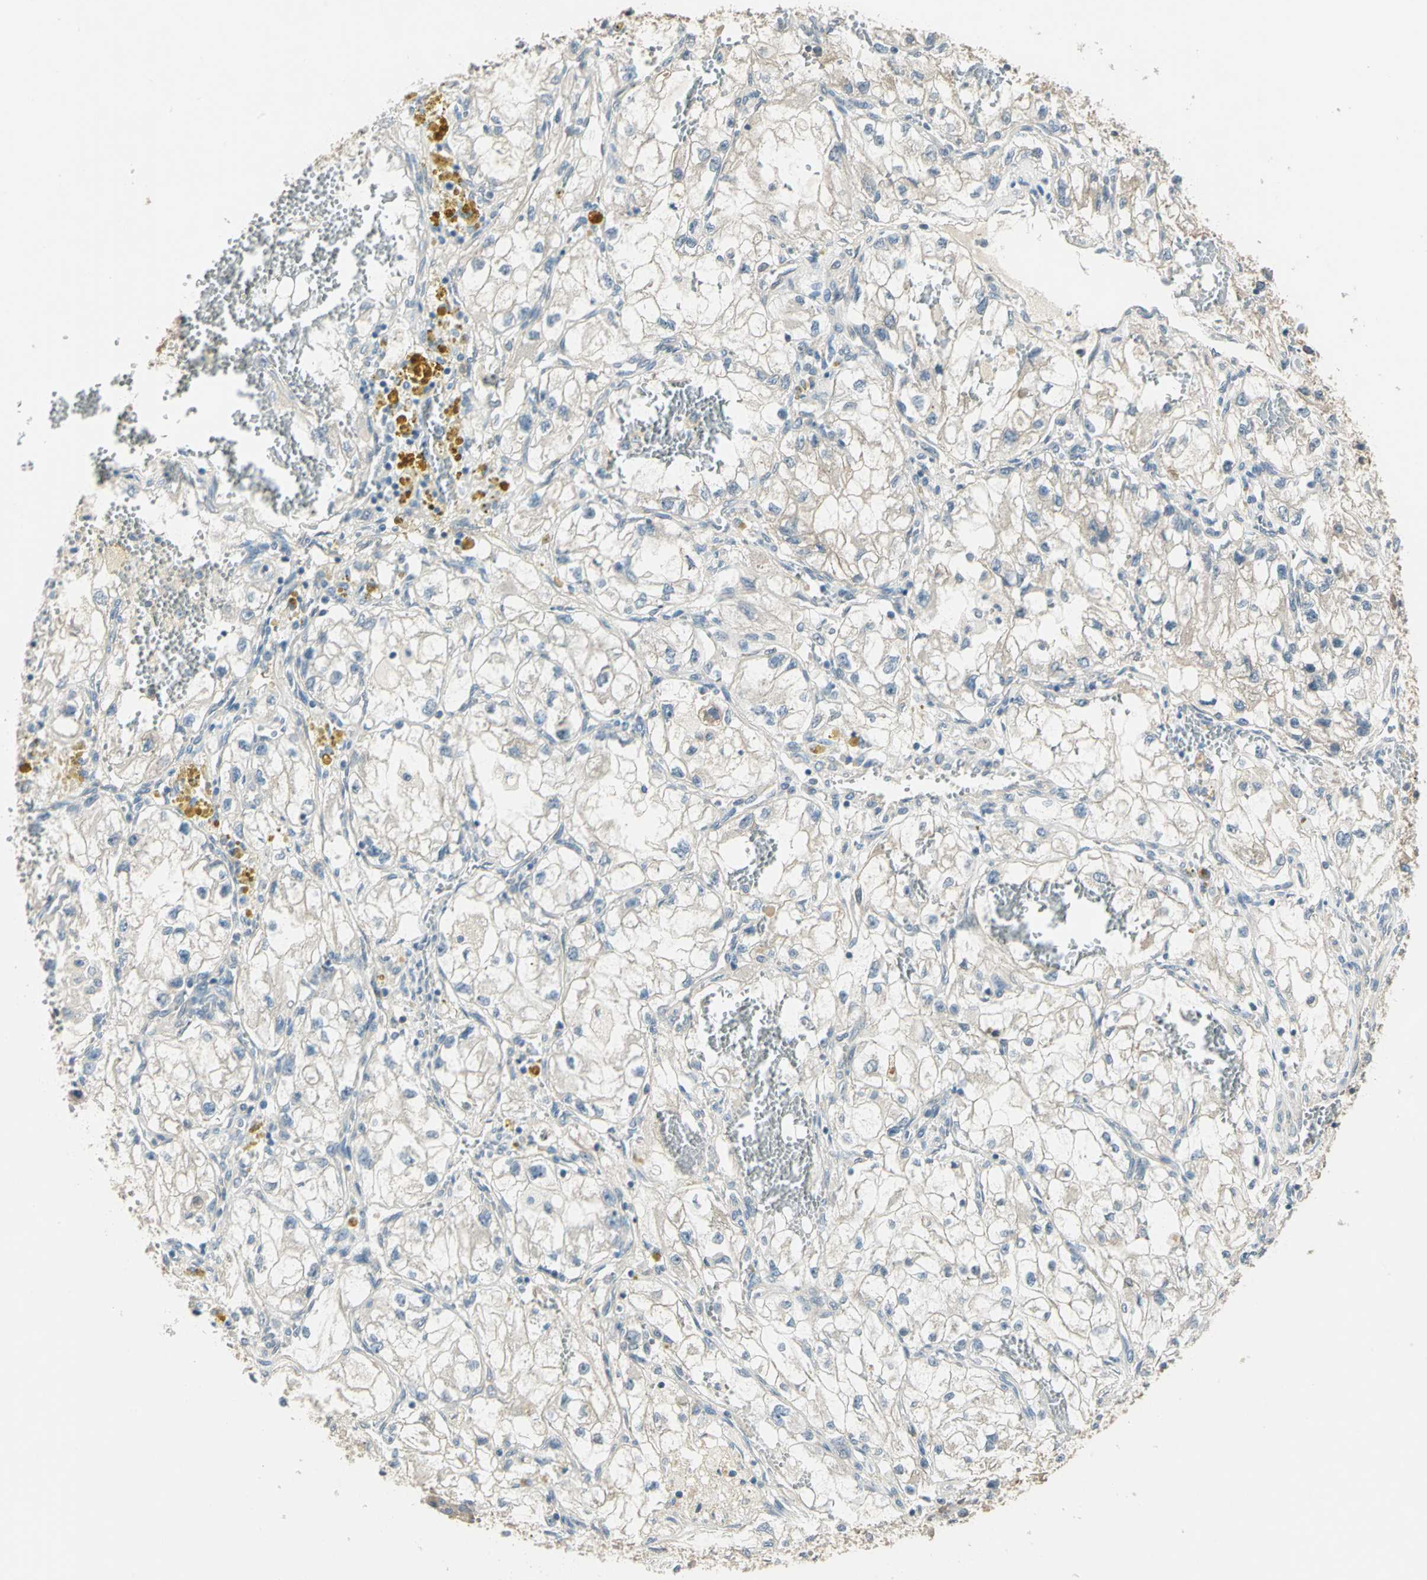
{"staining": {"intensity": "weak", "quantity": ">75%", "location": "cytoplasmic/membranous"}, "tissue": "renal cancer", "cell_type": "Tumor cells", "image_type": "cancer", "snomed": [{"axis": "morphology", "description": "Adenocarcinoma, NOS"}, {"axis": "topography", "description": "Kidney"}], "caption": "Immunohistochemistry (IHC) histopathology image of human adenocarcinoma (renal) stained for a protein (brown), which demonstrates low levels of weak cytoplasmic/membranous positivity in approximately >75% of tumor cells.", "gene": "PRKAA1", "patient": {"sex": "female", "age": 70}}